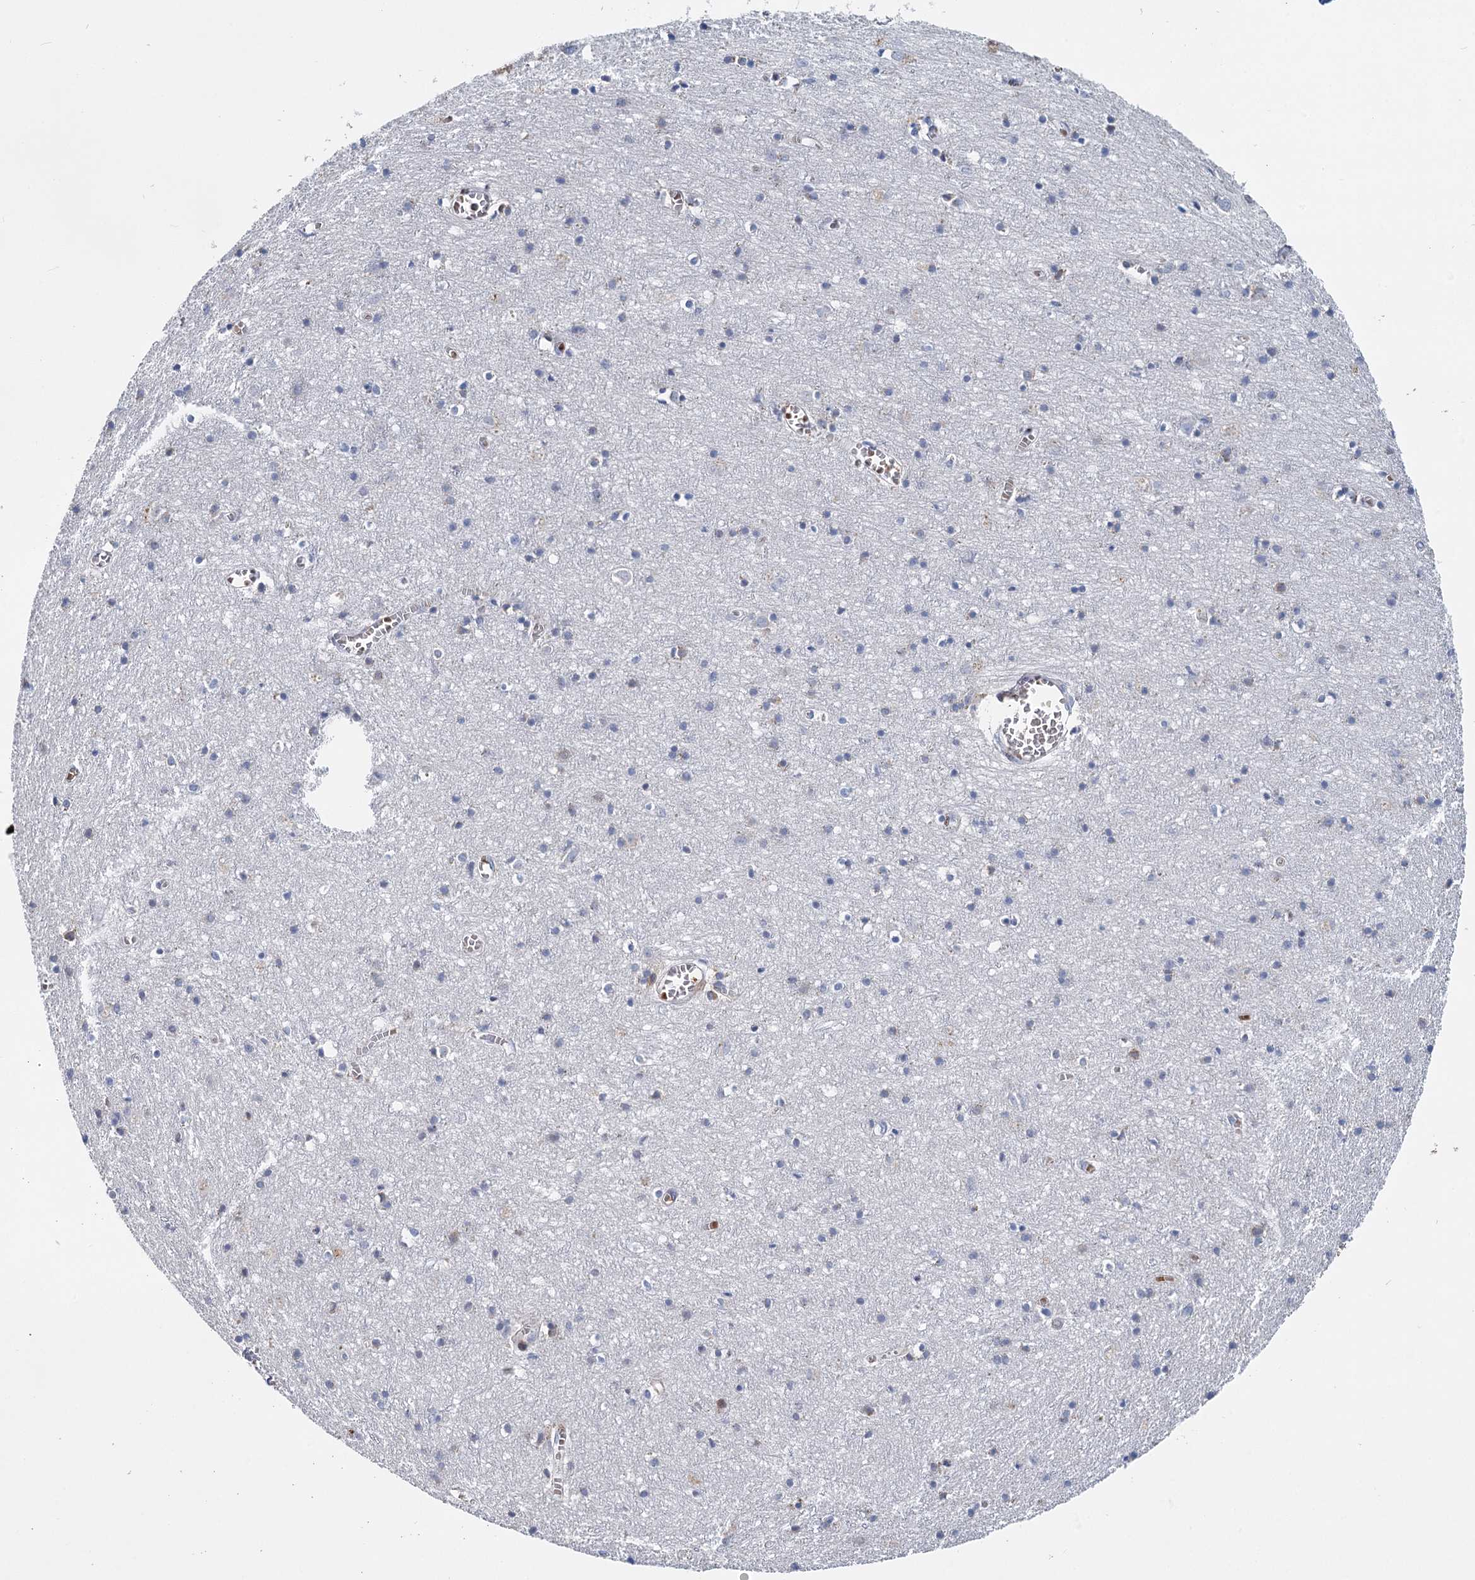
{"staining": {"intensity": "negative", "quantity": "none", "location": "none"}, "tissue": "cerebral cortex", "cell_type": "Endothelial cells", "image_type": "normal", "snomed": [{"axis": "morphology", "description": "Normal tissue, NOS"}, {"axis": "topography", "description": "Cerebral cortex"}], "caption": "A high-resolution micrograph shows immunohistochemistry (IHC) staining of benign cerebral cortex, which shows no significant positivity in endothelial cells.", "gene": "ANKRD16", "patient": {"sex": "female", "age": 64}}